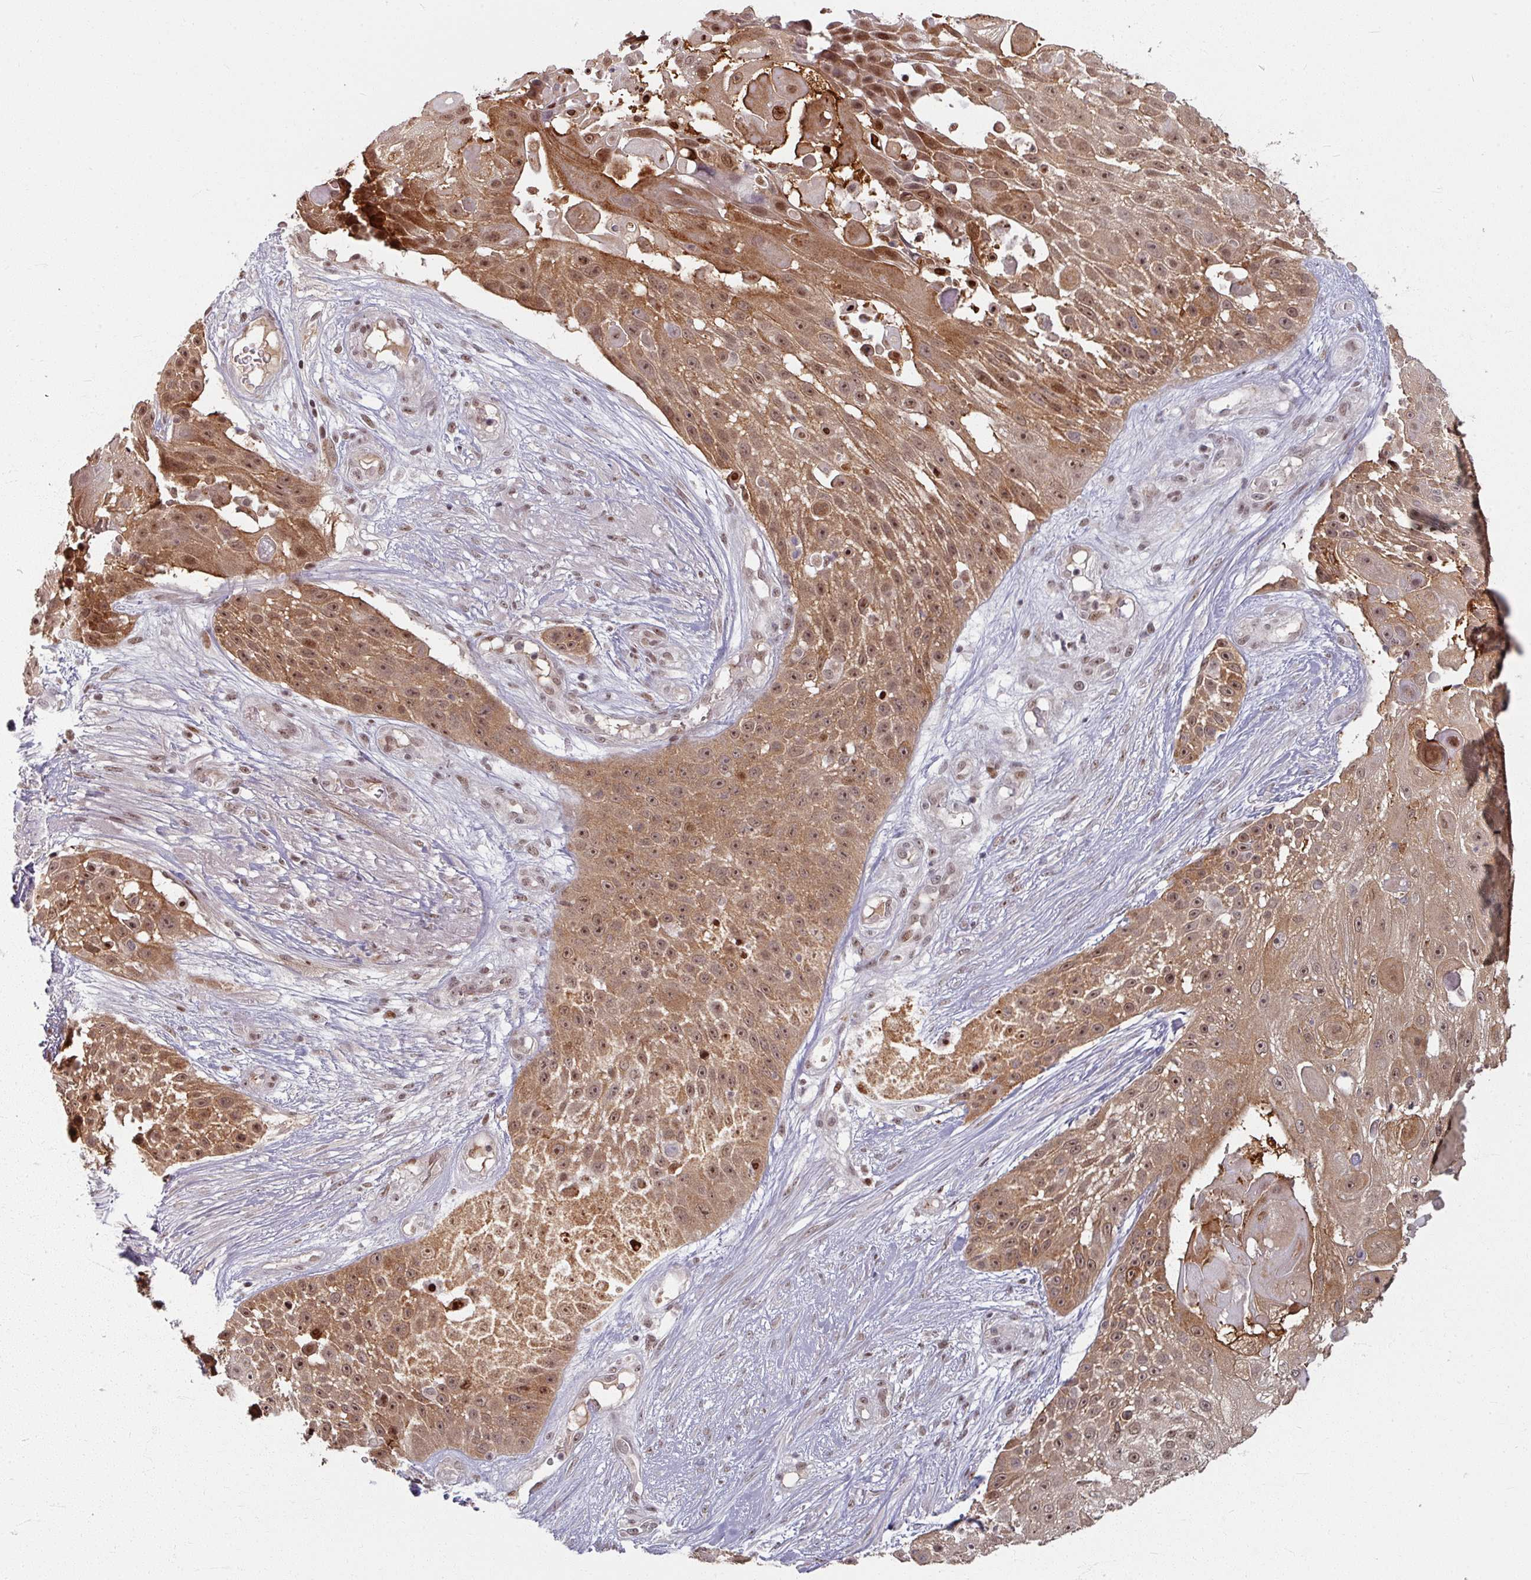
{"staining": {"intensity": "moderate", "quantity": ">75%", "location": "cytoplasmic/membranous,nuclear"}, "tissue": "skin cancer", "cell_type": "Tumor cells", "image_type": "cancer", "snomed": [{"axis": "morphology", "description": "Squamous cell carcinoma, NOS"}, {"axis": "topography", "description": "Skin"}], "caption": "Immunohistochemistry of human skin squamous cell carcinoma displays medium levels of moderate cytoplasmic/membranous and nuclear positivity in approximately >75% of tumor cells.", "gene": "KLC3", "patient": {"sex": "female", "age": 86}}